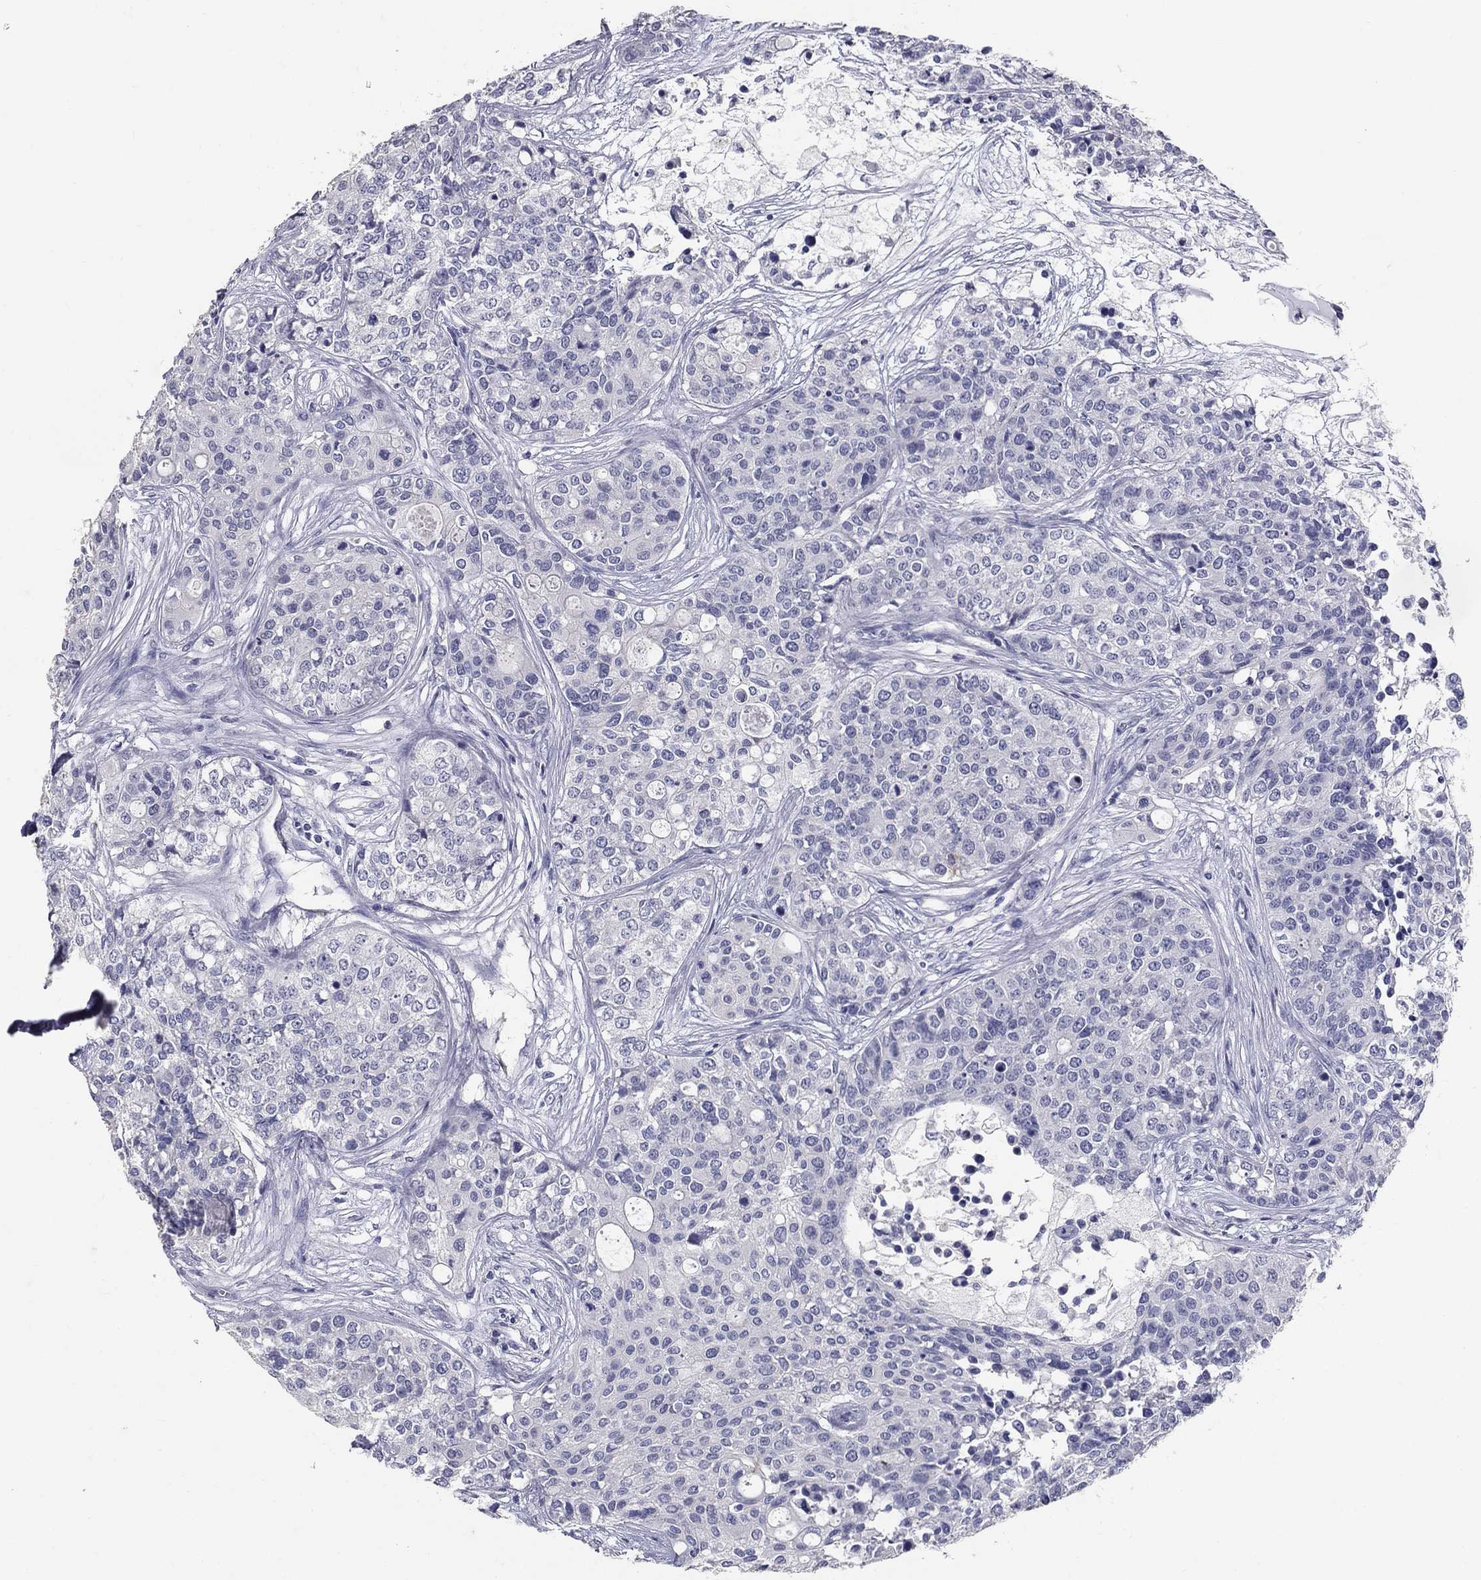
{"staining": {"intensity": "negative", "quantity": "none", "location": "none"}, "tissue": "carcinoid", "cell_type": "Tumor cells", "image_type": "cancer", "snomed": [{"axis": "morphology", "description": "Carcinoid, malignant, NOS"}, {"axis": "topography", "description": "Colon"}], "caption": "An immunohistochemistry (IHC) photomicrograph of carcinoid (malignant) is shown. There is no staining in tumor cells of carcinoid (malignant).", "gene": "POMC", "patient": {"sex": "male", "age": 81}}